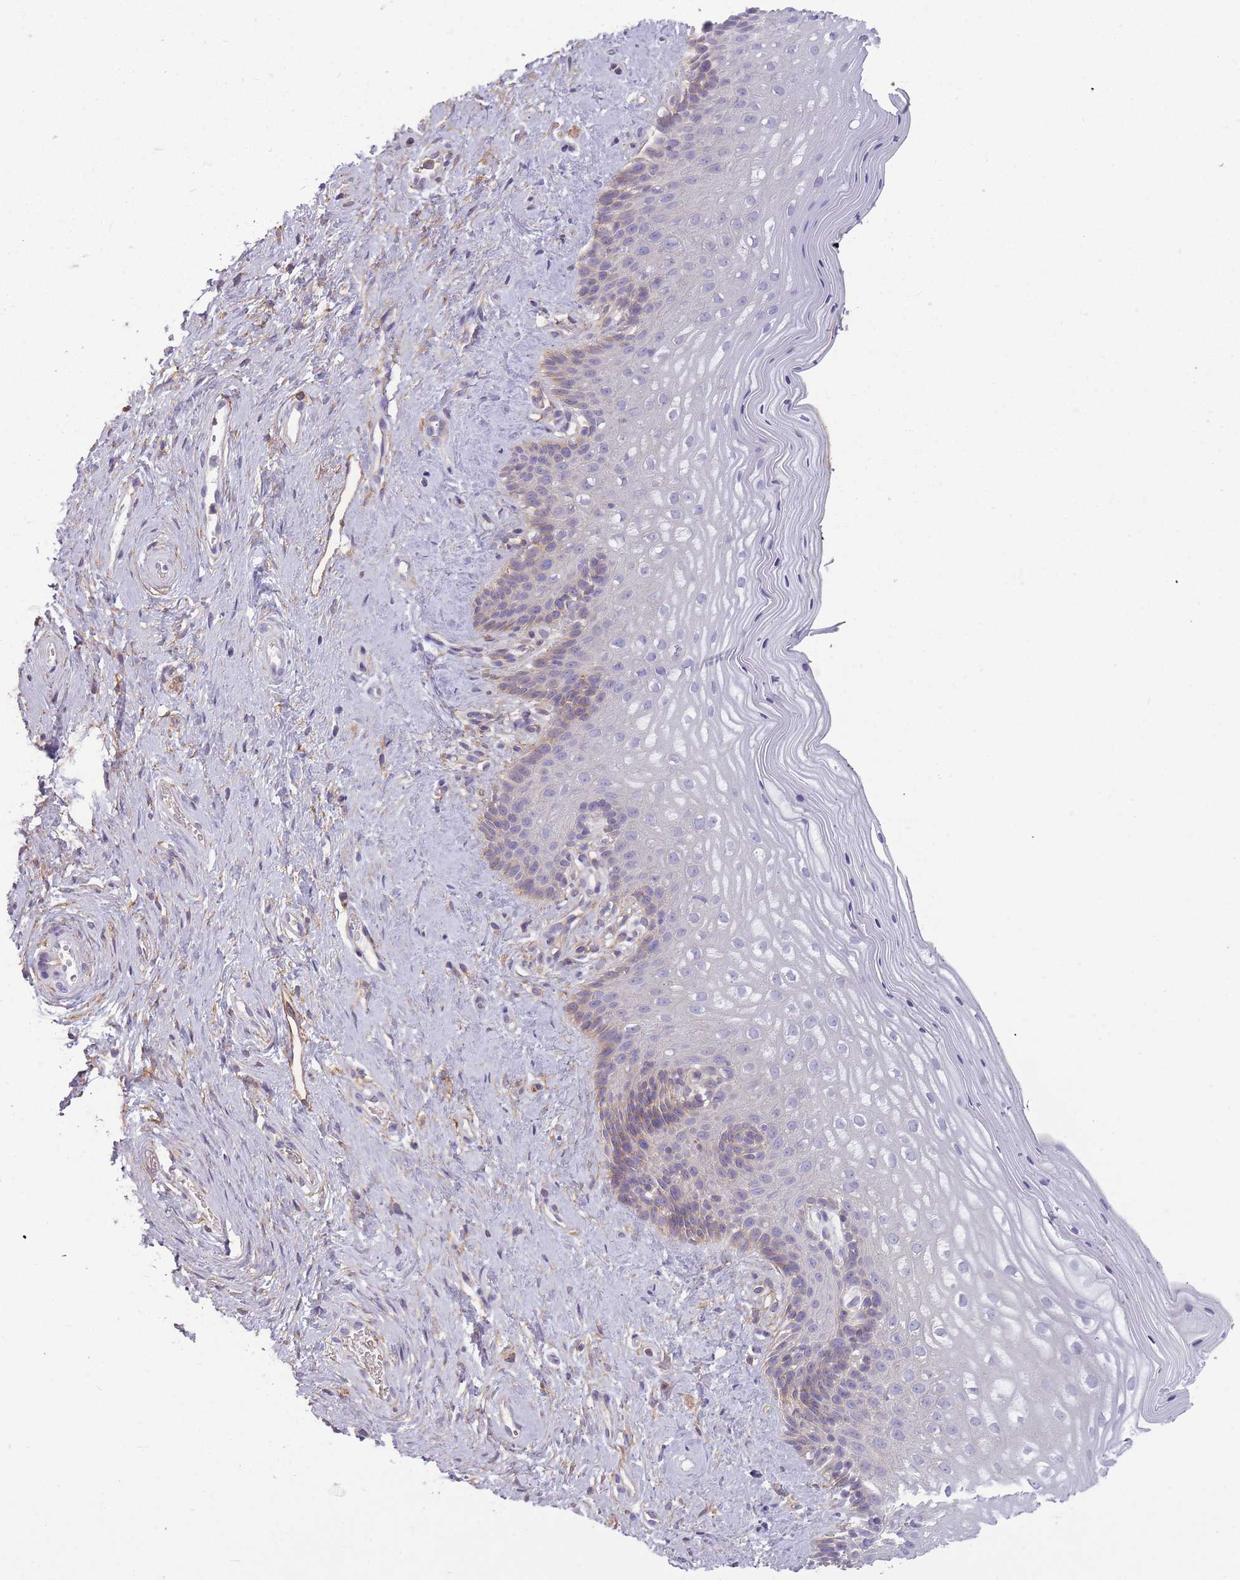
{"staining": {"intensity": "weak", "quantity": "<25%", "location": "cytoplasmic/membranous"}, "tissue": "vagina", "cell_type": "Squamous epithelial cells", "image_type": "normal", "snomed": [{"axis": "morphology", "description": "Normal tissue, NOS"}, {"axis": "topography", "description": "Vagina"}], "caption": "The micrograph reveals no significant staining in squamous epithelial cells of vagina.", "gene": "ADD1", "patient": {"sex": "female", "age": 47}}